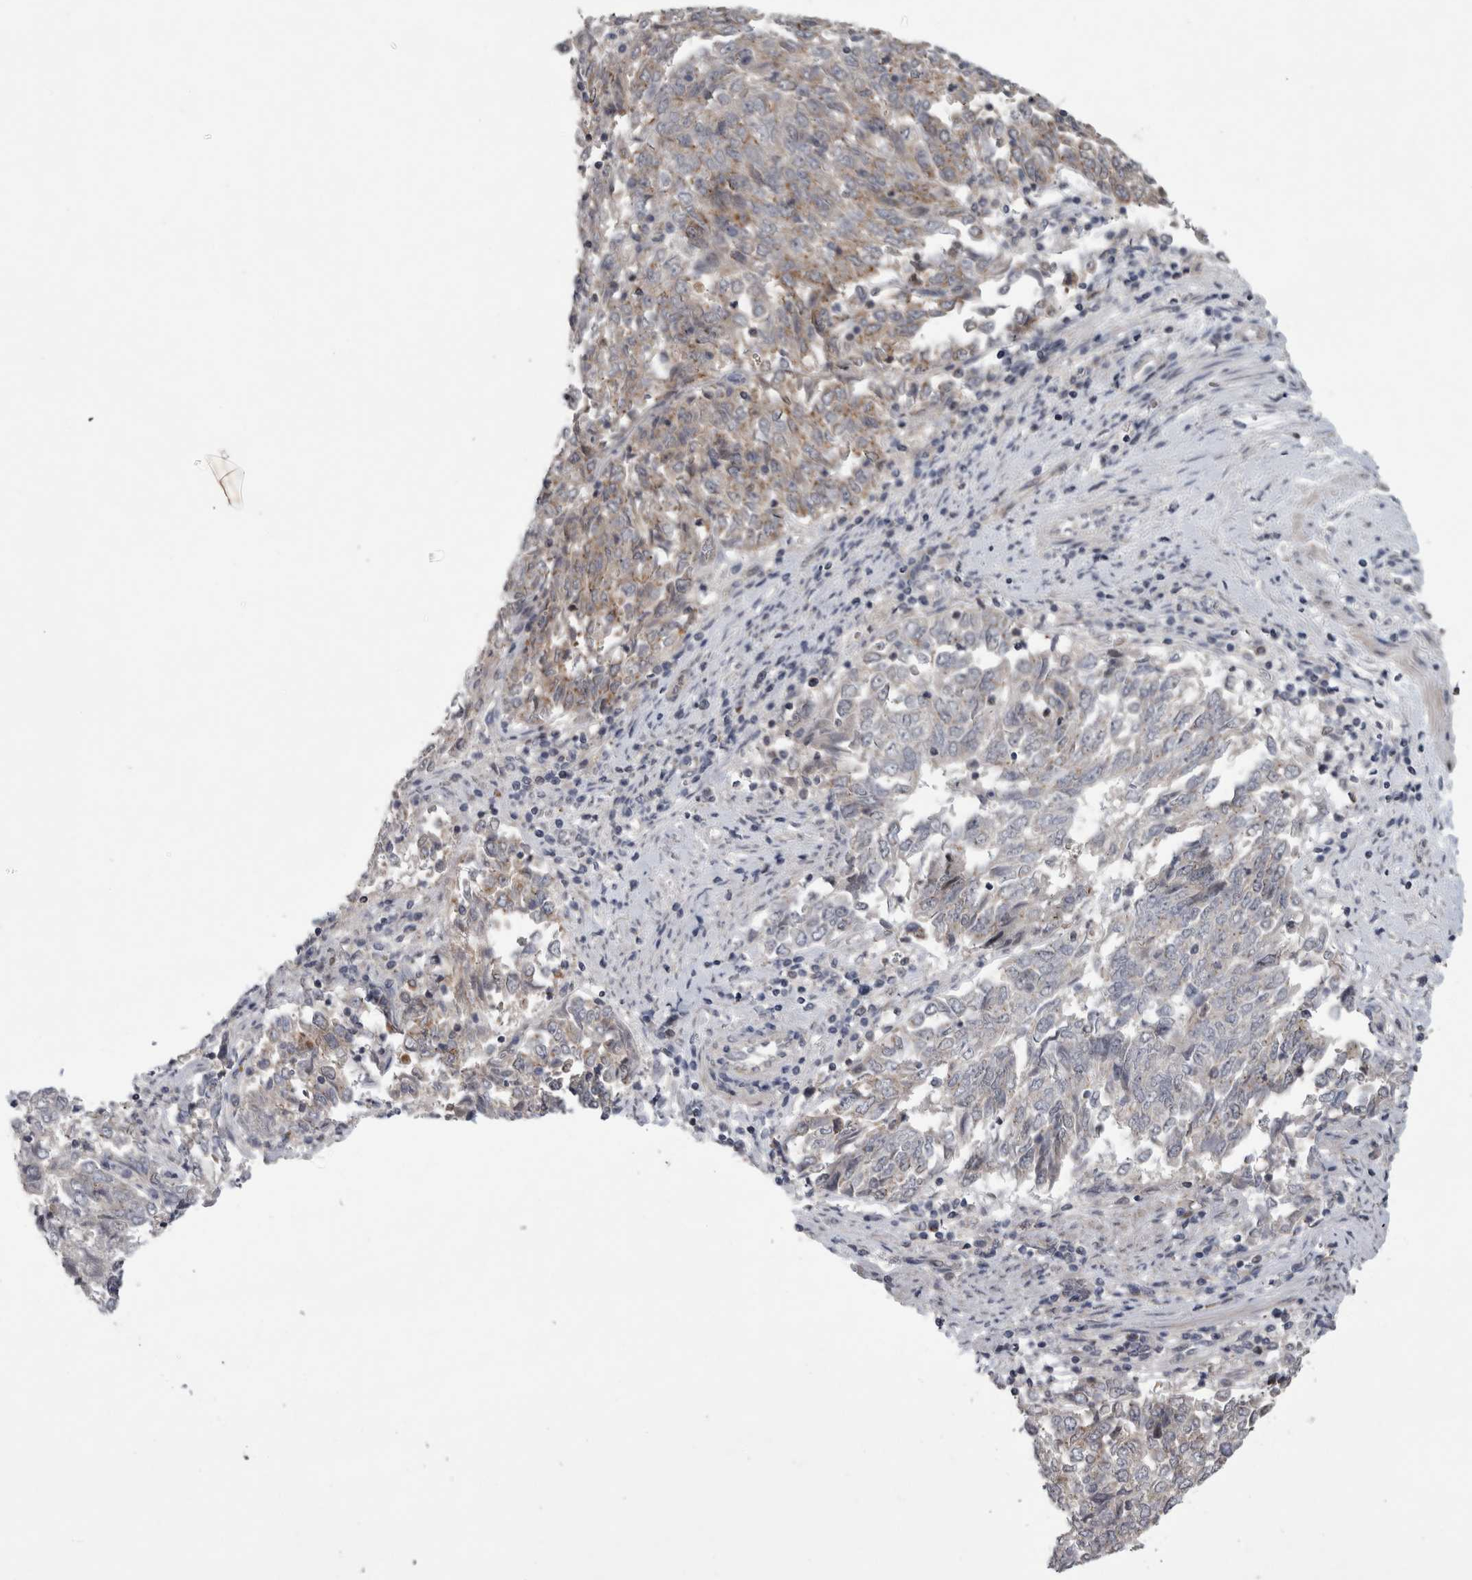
{"staining": {"intensity": "moderate", "quantity": "<25%", "location": "cytoplasmic/membranous"}, "tissue": "endometrial cancer", "cell_type": "Tumor cells", "image_type": "cancer", "snomed": [{"axis": "morphology", "description": "Adenocarcinoma, NOS"}, {"axis": "topography", "description": "Endometrium"}], "caption": "Tumor cells exhibit low levels of moderate cytoplasmic/membranous positivity in approximately <25% of cells in human adenocarcinoma (endometrial).", "gene": "IFI44", "patient": {"sex": "female", "age": 80}}